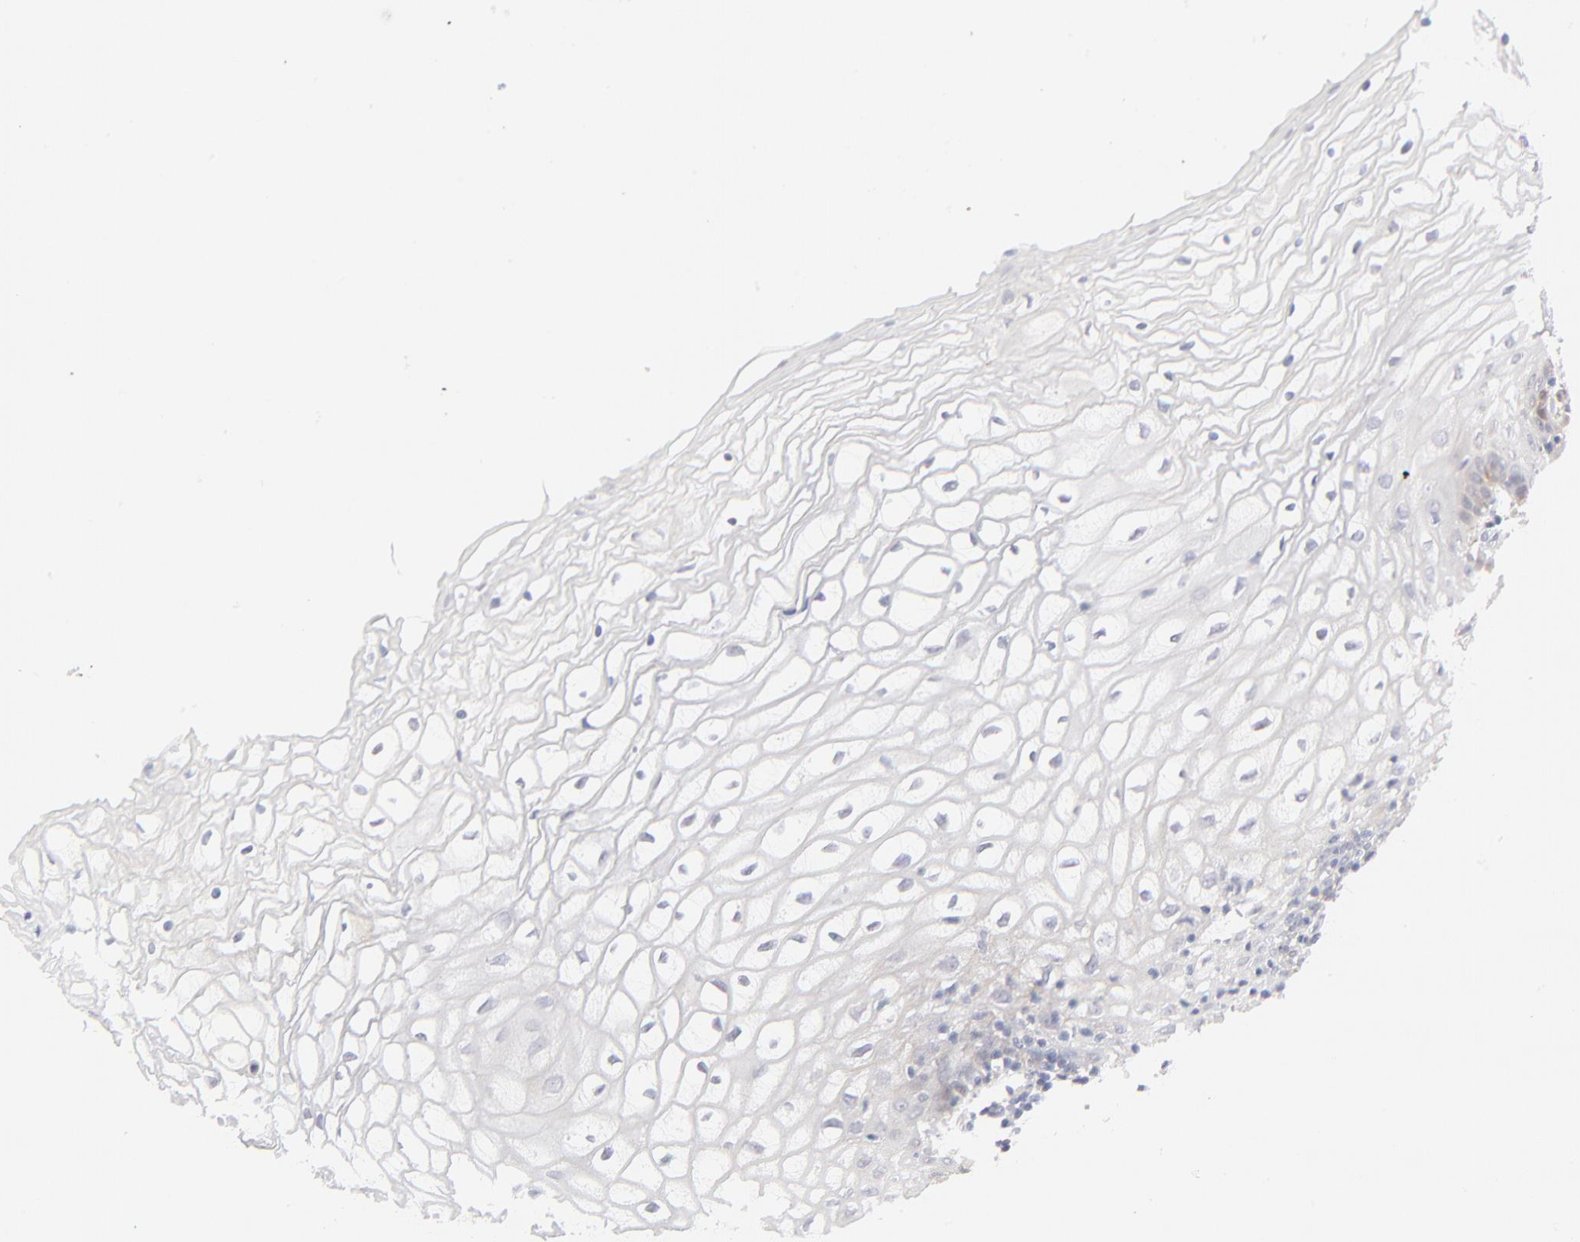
{"staining": {"intensity": "negative", "quantity": "none", "location": "none"}, "tissue": "vagina", "cell_type": "Squamous epithelial cells", "image_type": "normal", "snomed": [{"axis": "morphology", "description": "Normal tissue, NOS"}, {"axis": "topography", "description": "Vagina"}], "caption": "IHC of benign human vagina shows no staining in squamous epithelial cells. (Stains: DAB immunohistochemistry (IHC) with hematoxylin counter stain, Microscopy: brightfield microscopy at high magnification).", "gene": "NKX2", "patient": {"sex": "female", "age": 34}}